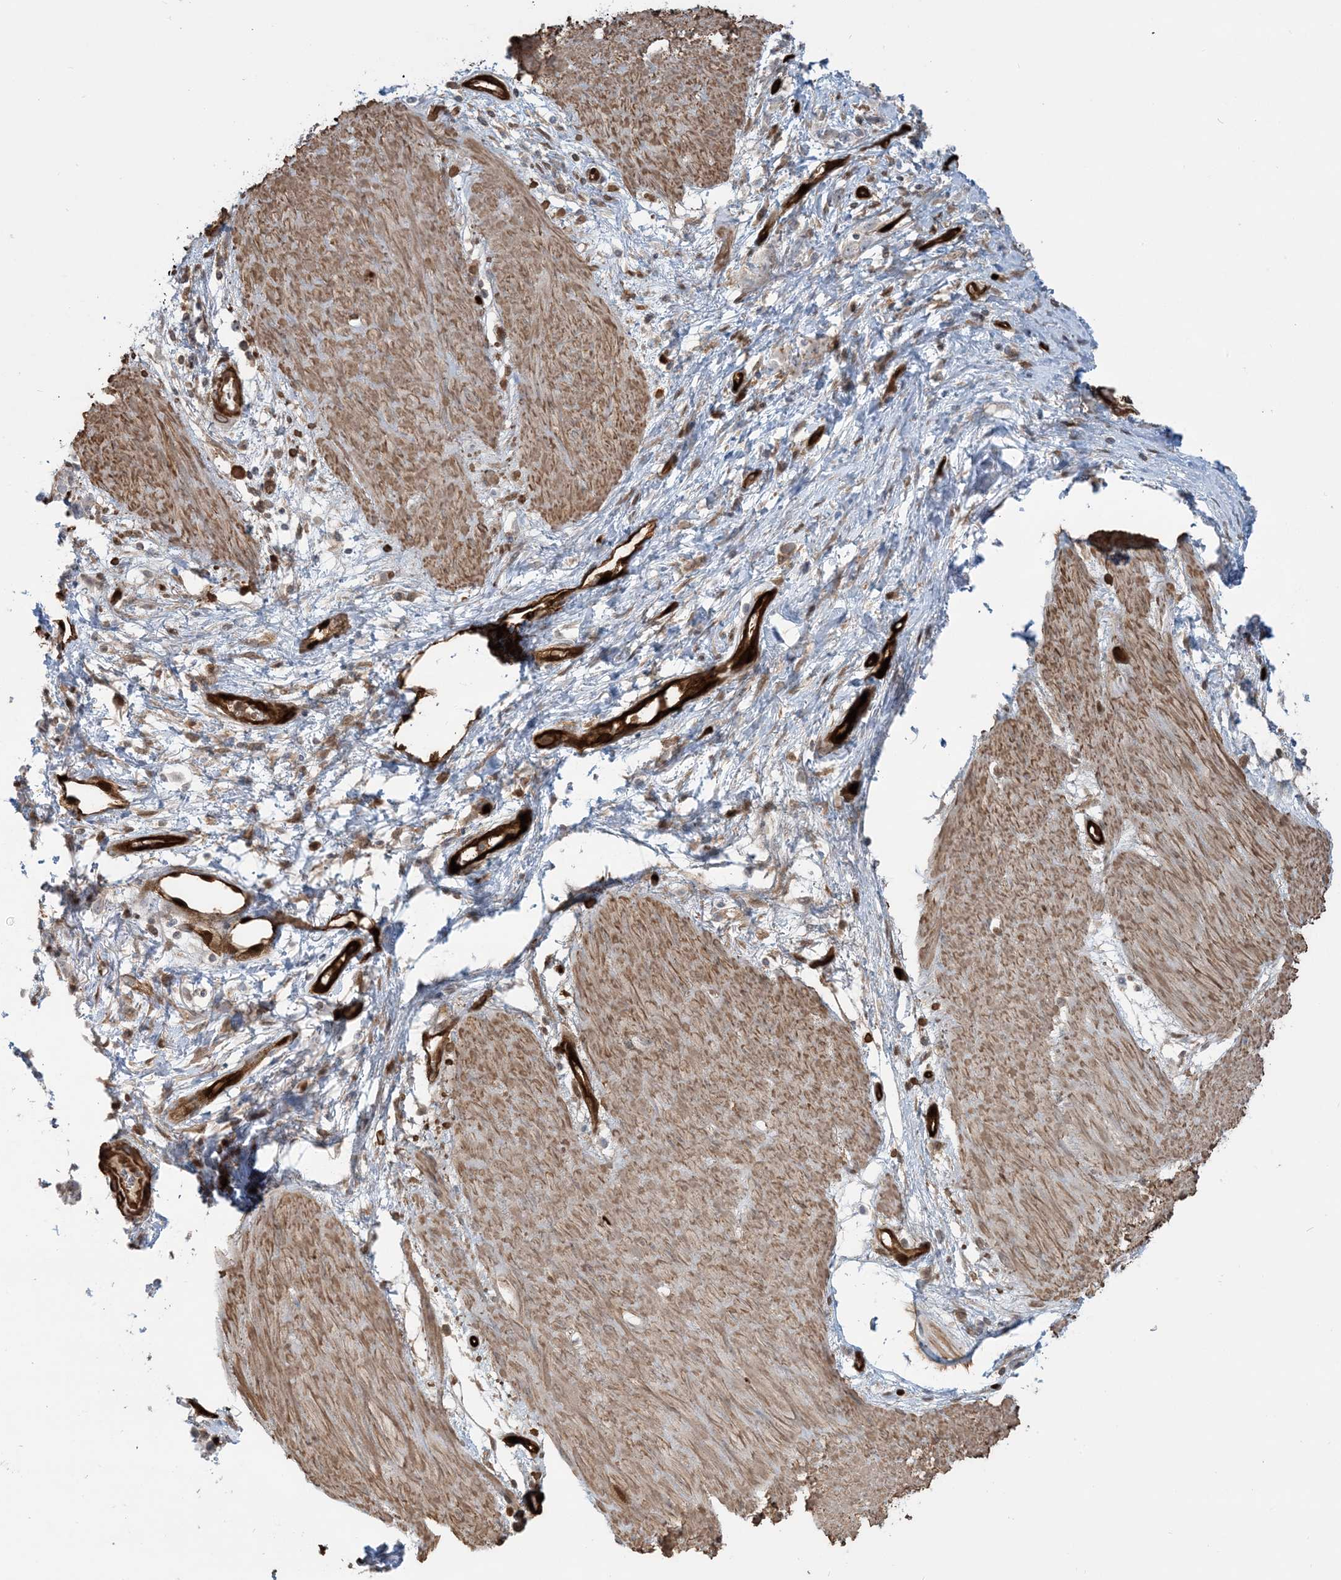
{"staining": {"intensity": "weak", "quantity": "<25%", "location": "cytoplasmic/membranous"}, "tissue": "stomach cancer", "cell_type": "Tumor cells", "image_type": "cancer", "snomed": [{"axis": "morphology", "description": "Adenocarcinoma, NOS"}, {"axis": "topography", "description": "Stomach"}], "caption": "High power microscopy photomicrograph of an immunohistochemistry photomicrograph of adenocarcinoma (stomach), revealing no significant staining in tumor cells.", "gene": "PPM1F", "patient": {"sex": "female", "age": 76}}